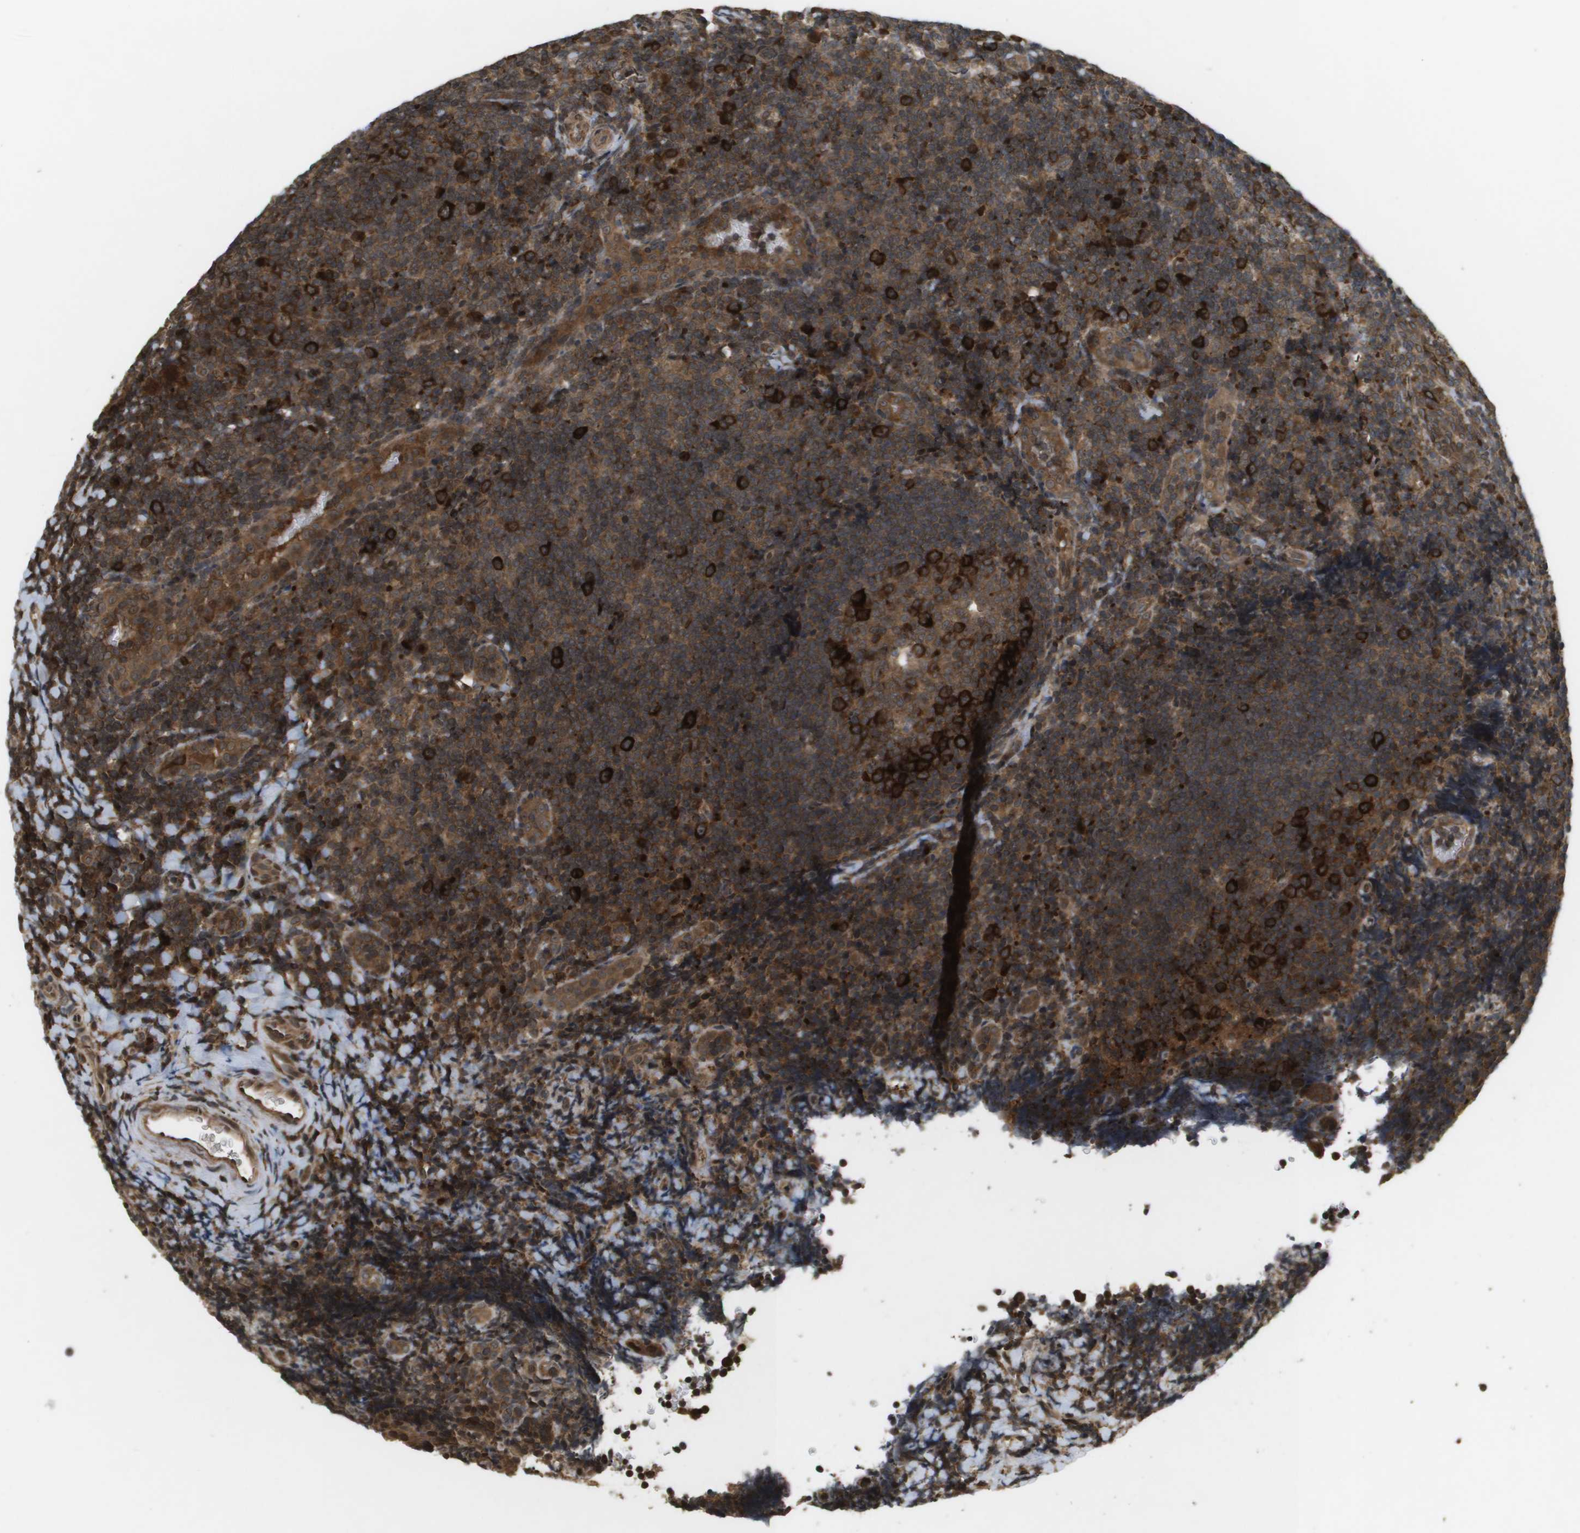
{"staining": {"intensity": "strong", "quantity": "25%-75%", "location": "cytoplasmic/membranous"}, "tissue": "tonsil", "cell_type": "Germinal center cells", "image_type": "normal", "snomed": [{"axis": "morphology", "description": "Normal tissue, NOS"}, {"axis": "topography", "description": "Tonsil"}], "caption": "Brown immunohistochemical staining in normal tonsil exhibits strong cytoplasmic/membranous positivity in approximately 25%-75% of germinal center cells. (DAB (3,3'-diaminobenzidine) IHC, brown staining for protein, blue staining for nuclei).", "gene": "KIF11", "patient": {"sex": "male", "age": 37}}